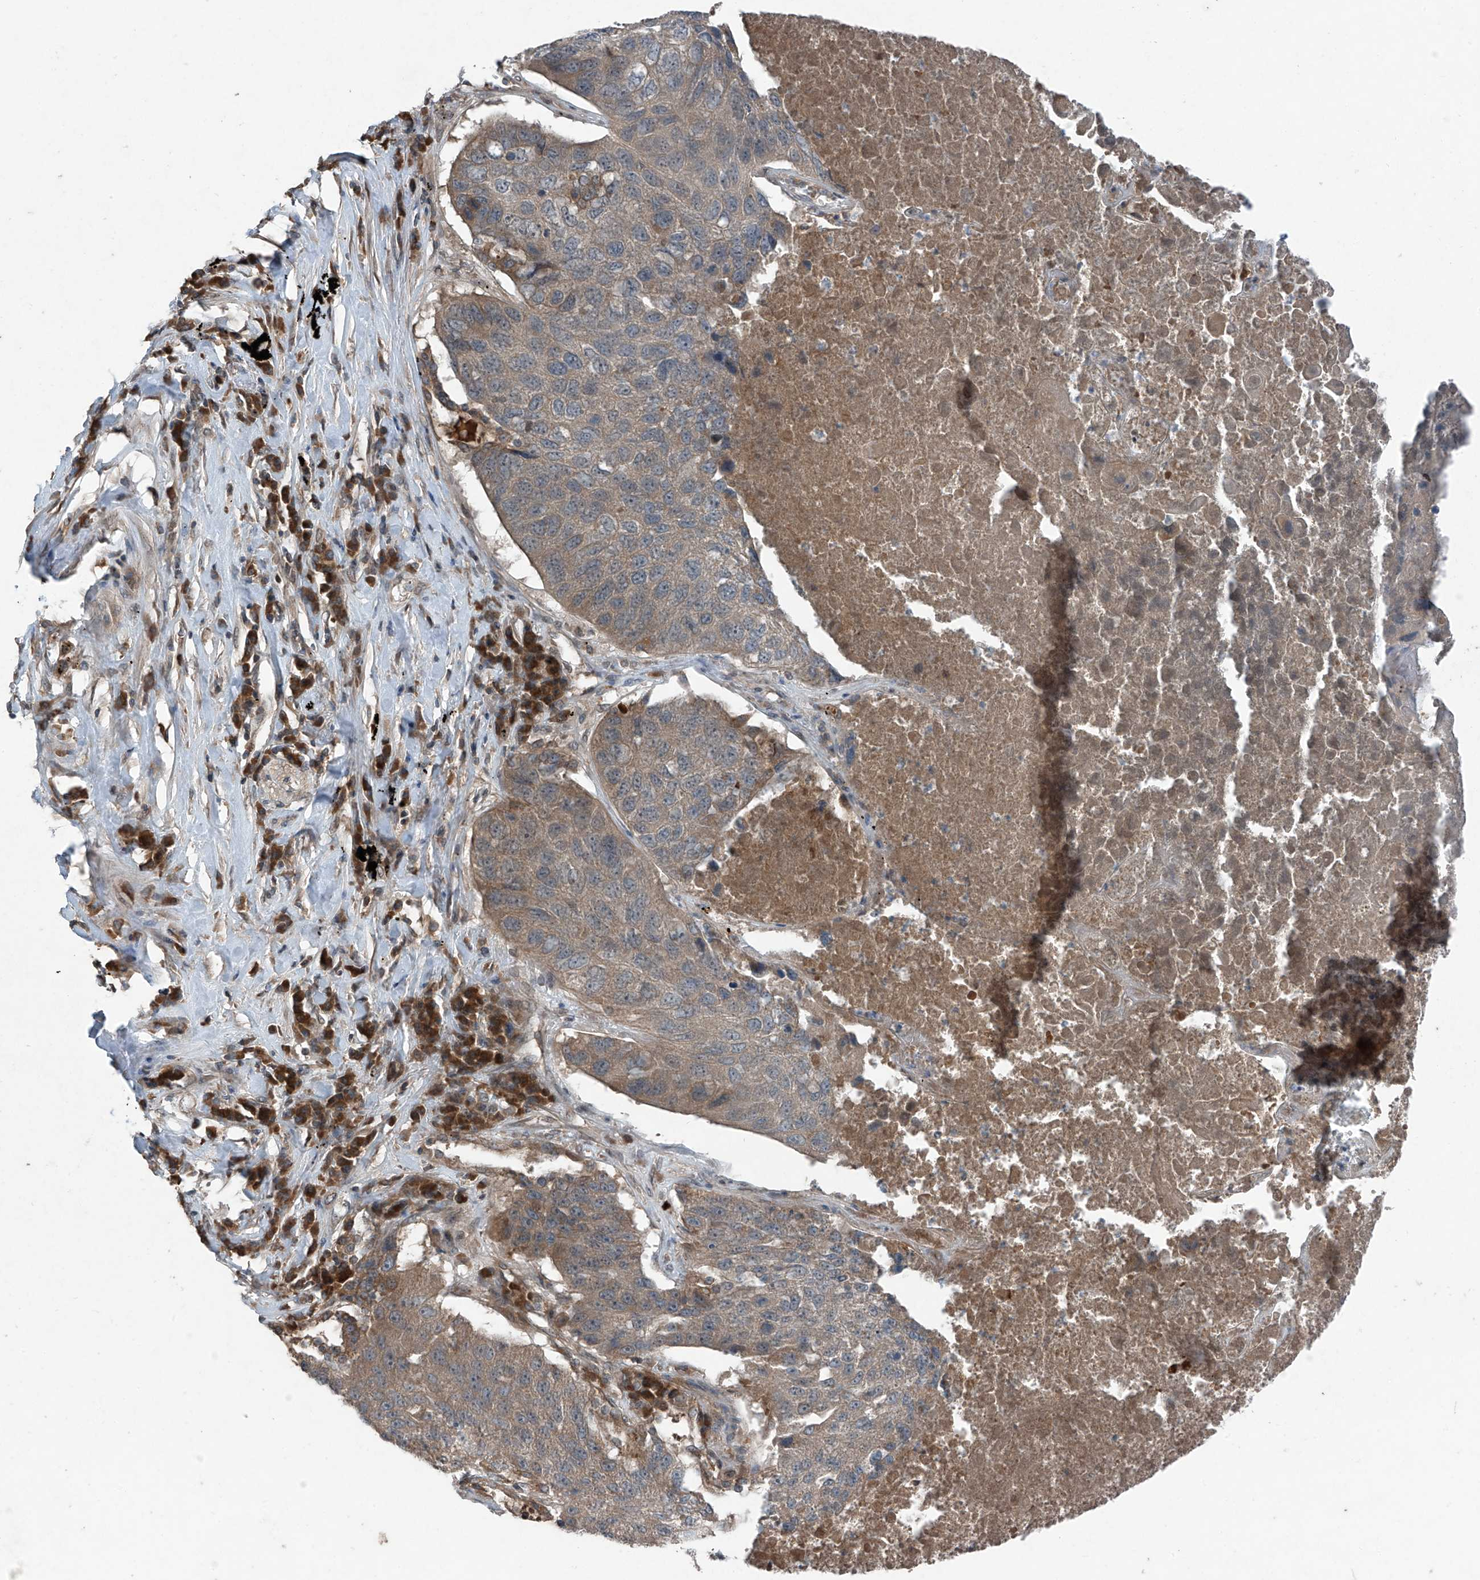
{"staining": {"intensity": "moderate", "quantity": ">75%", "location": "cytoplasmic/membranous"}, "tissue": "lung cancer", "cell_type": "Tumor cells", "image_type": "cancer", "snomed": [{"axis": "morphology", "description": "Squamous cell carcinoma, NOS"}, {"axis": "topography", "description": "Lung"}], "caption": "Protein expression by immunohistochemistry exhibits moderate cytoplasmic/membranous staining in approximately >75% of tumor cells in lung cancer. The staining was performed using DAB (3,3'-diaminobenzidine), with brown indicating positive protein expression. Nuclei are stained blue with hematoxylin.", "gene": "FOXRED2", "patient": {"sex": "male", "age": 61}}